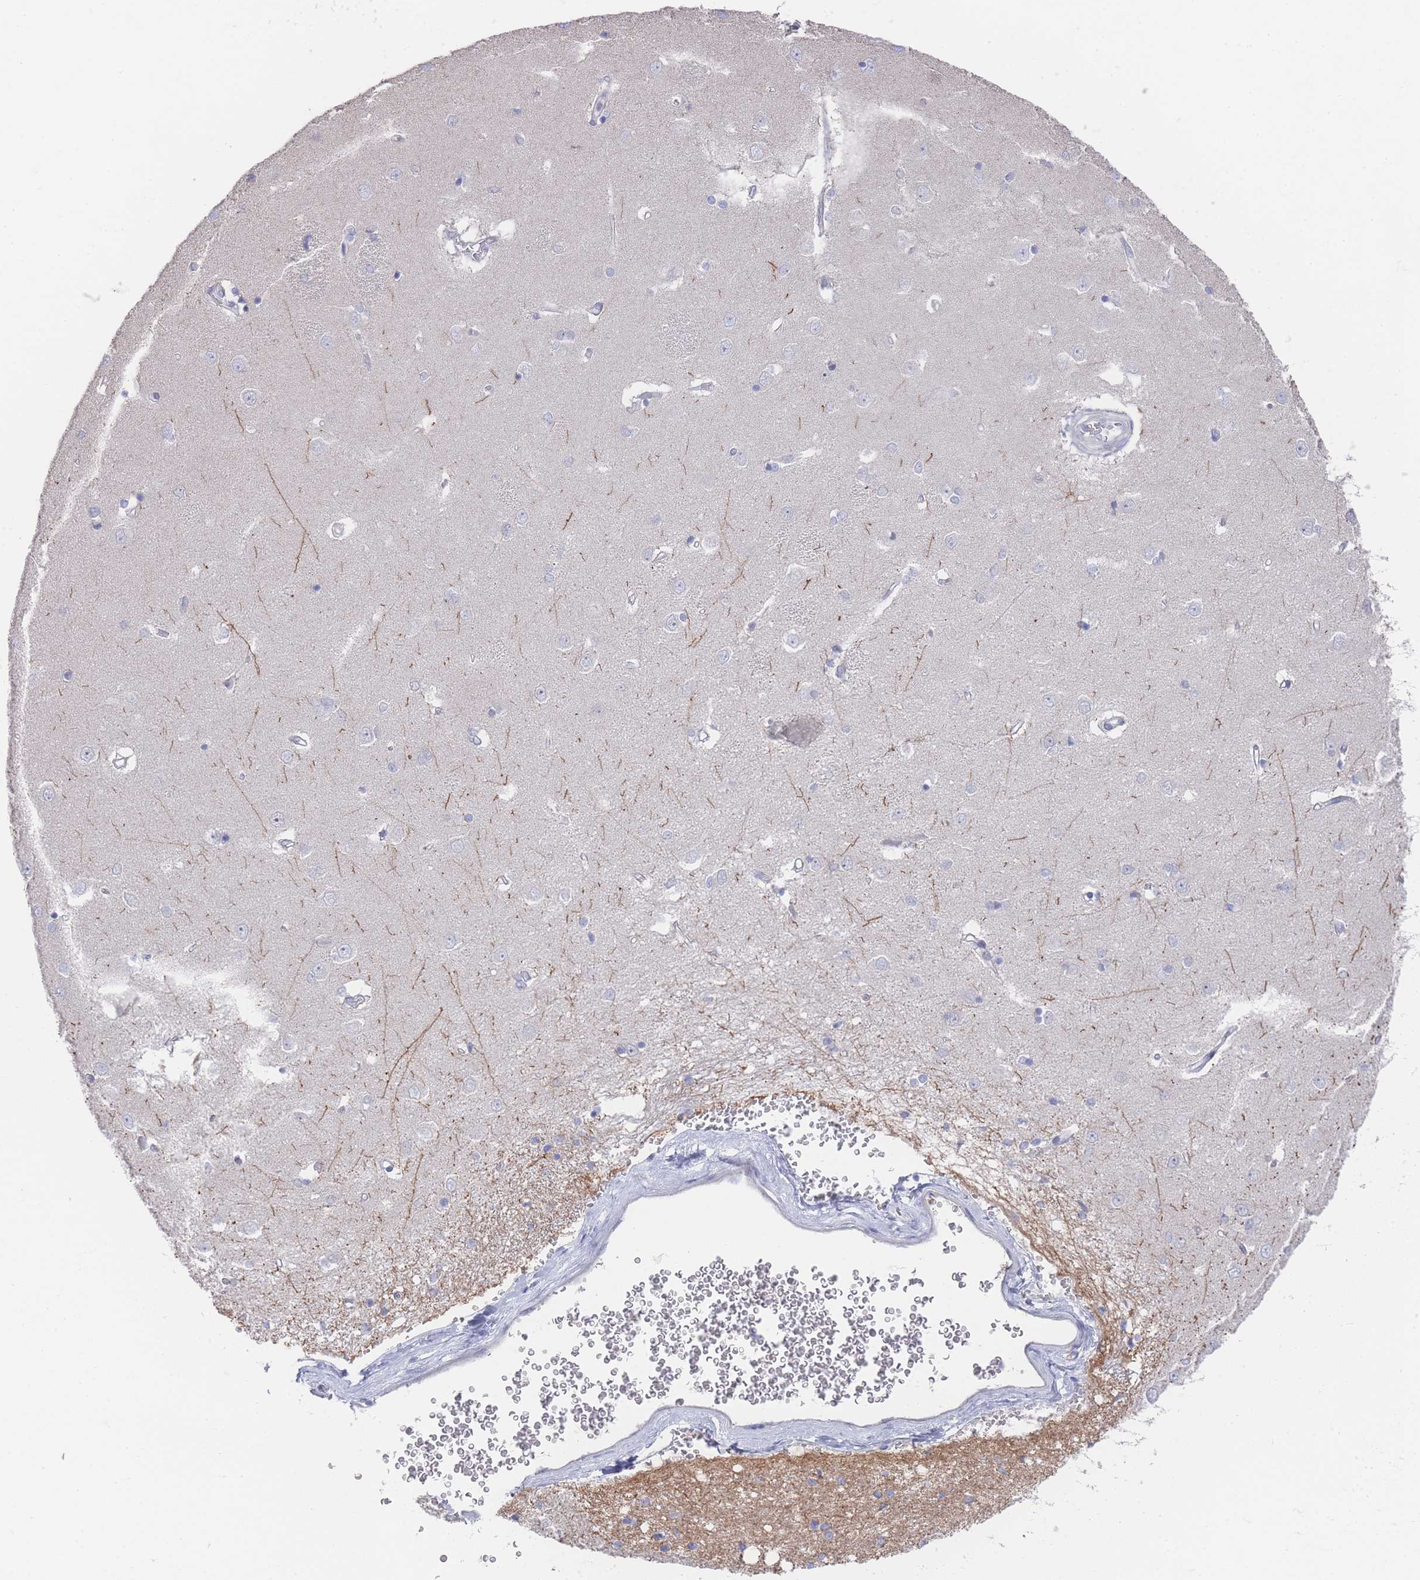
{"staining": {"intensity": "negative", "quantity": "none", "location": "none"}, "tissue": "caudate", "cell_type": "Glial cells", "image_type": "normal", "snomed": [{"axis": "morphology", "description": "Normal tissue, NOS"}, {"axis": "topography", "description": "Lateral ventricle wall"}], "caption": "The micrograph displays no significant expression in glial cells of caudate.", "gene": "ZNF142", "patient": {"sex": "male", "age": 37}}